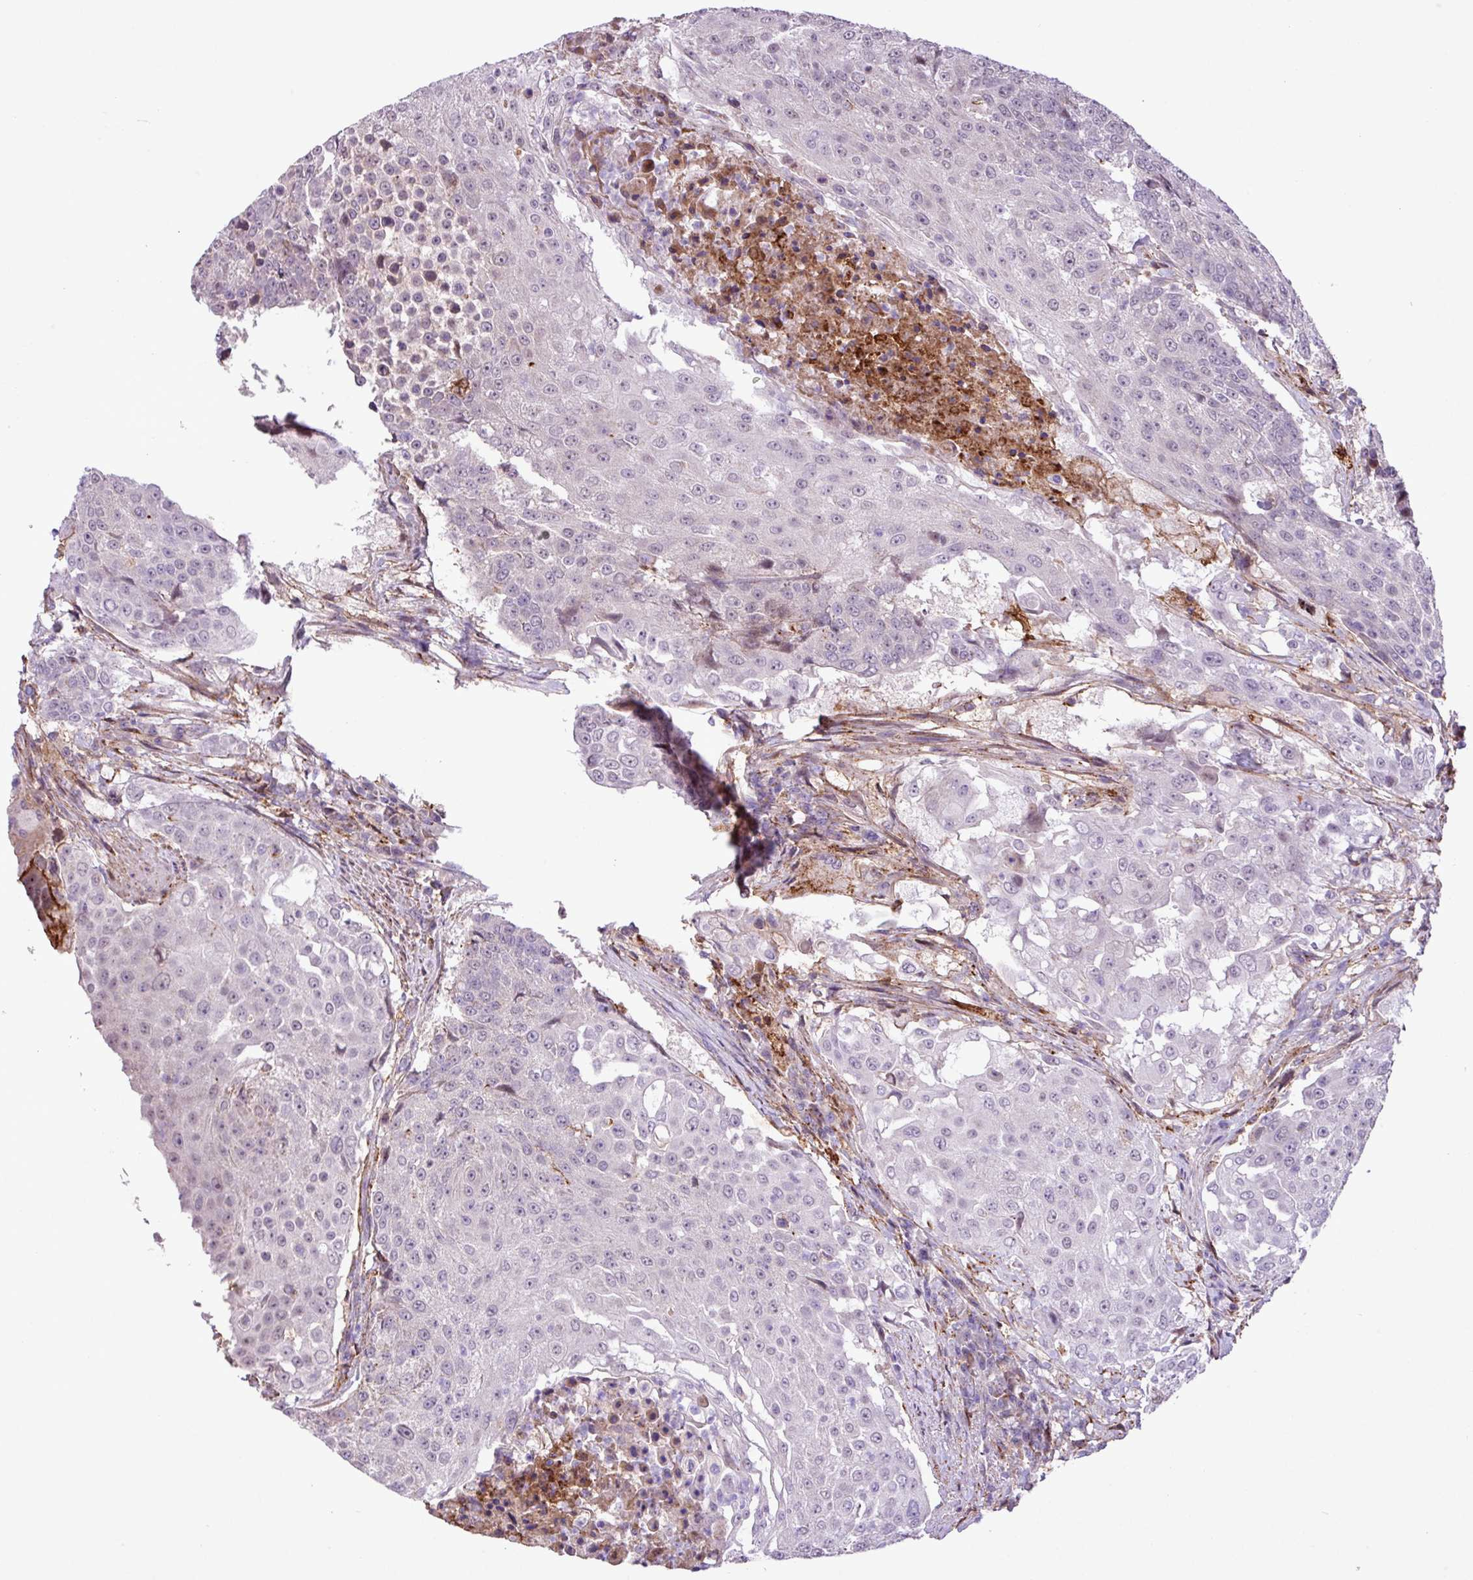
{"staining": {"intensity": "negative", "quantity": "none", "location": "none"}, "tissue": "urothelial cancer", "cell_type": "Tumor cells", "image_type": "cancer", "snomed": [{"axis": "morphology", "description": "Urothelial carcinoma, High grade"}, {"axis": "topography", "description": "Urinary bladder"}], "caption": "Protein analysis of urothelial carcinoma (high-grade) displays no significant positivity in tumor cells.", "gene": "RPP25L", "patient": {"sex": "female", "age": 63}}